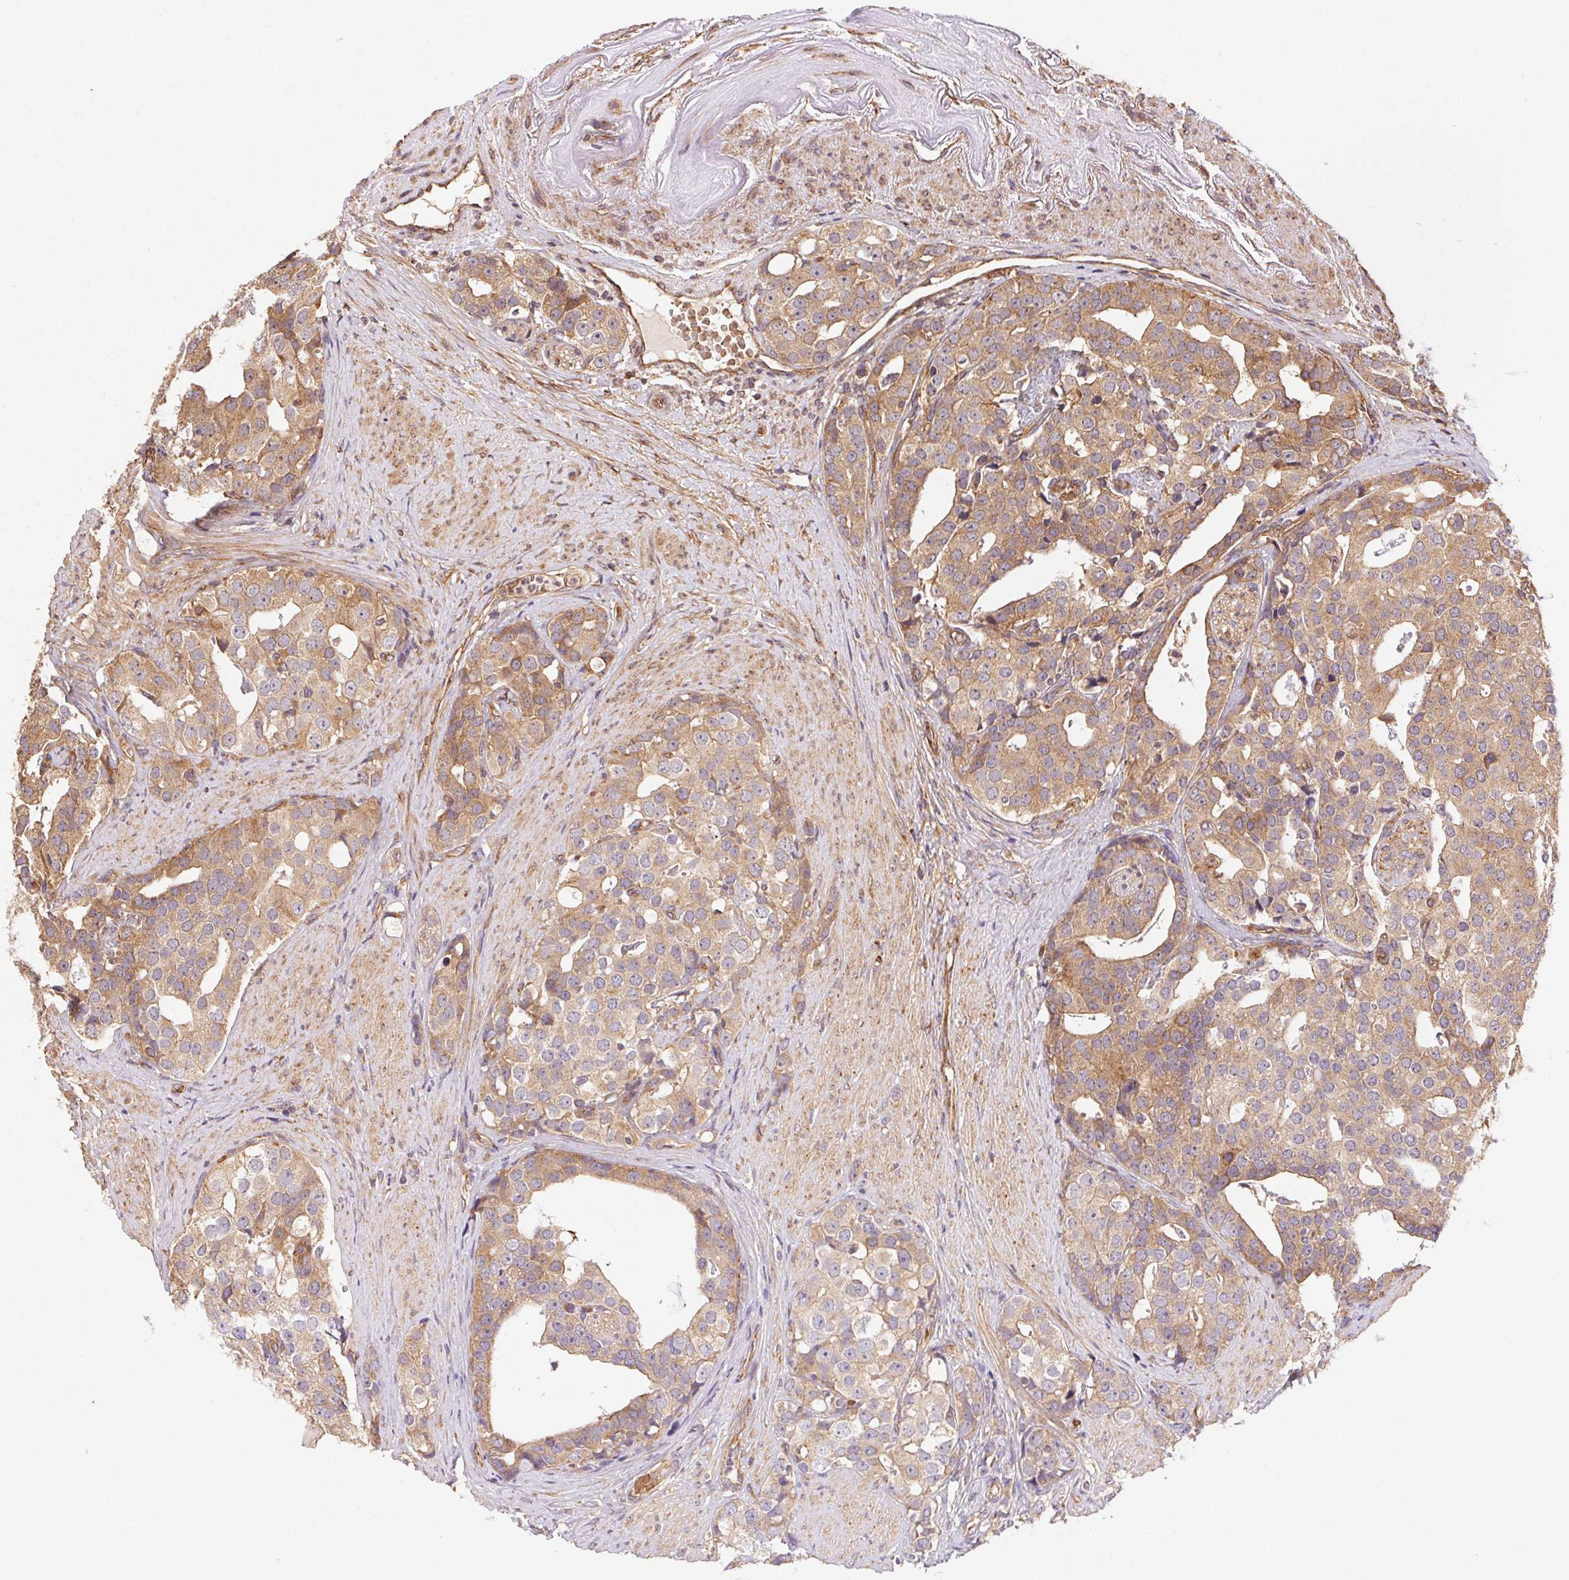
{"staining": {"intensity": "weak", "quantity": ">75%", "location": "cytoplasmic/membranous"}, "tissue": "prostate cancer", "cell_type": "Tumor cells", "image_type": "cancer", "snomed": [{"axis": "morphology", "description": "Adenocarcinoma, High grade"}, {"axis": "topography", "description": "Prostate"}], "caption": "Human prostate cancer (high-grade adenocarcinoma) stained with a protein marker displays weak staining in tumor cells.", "gene": "USE1", "patient": {"sex": "male", "age": 71}}